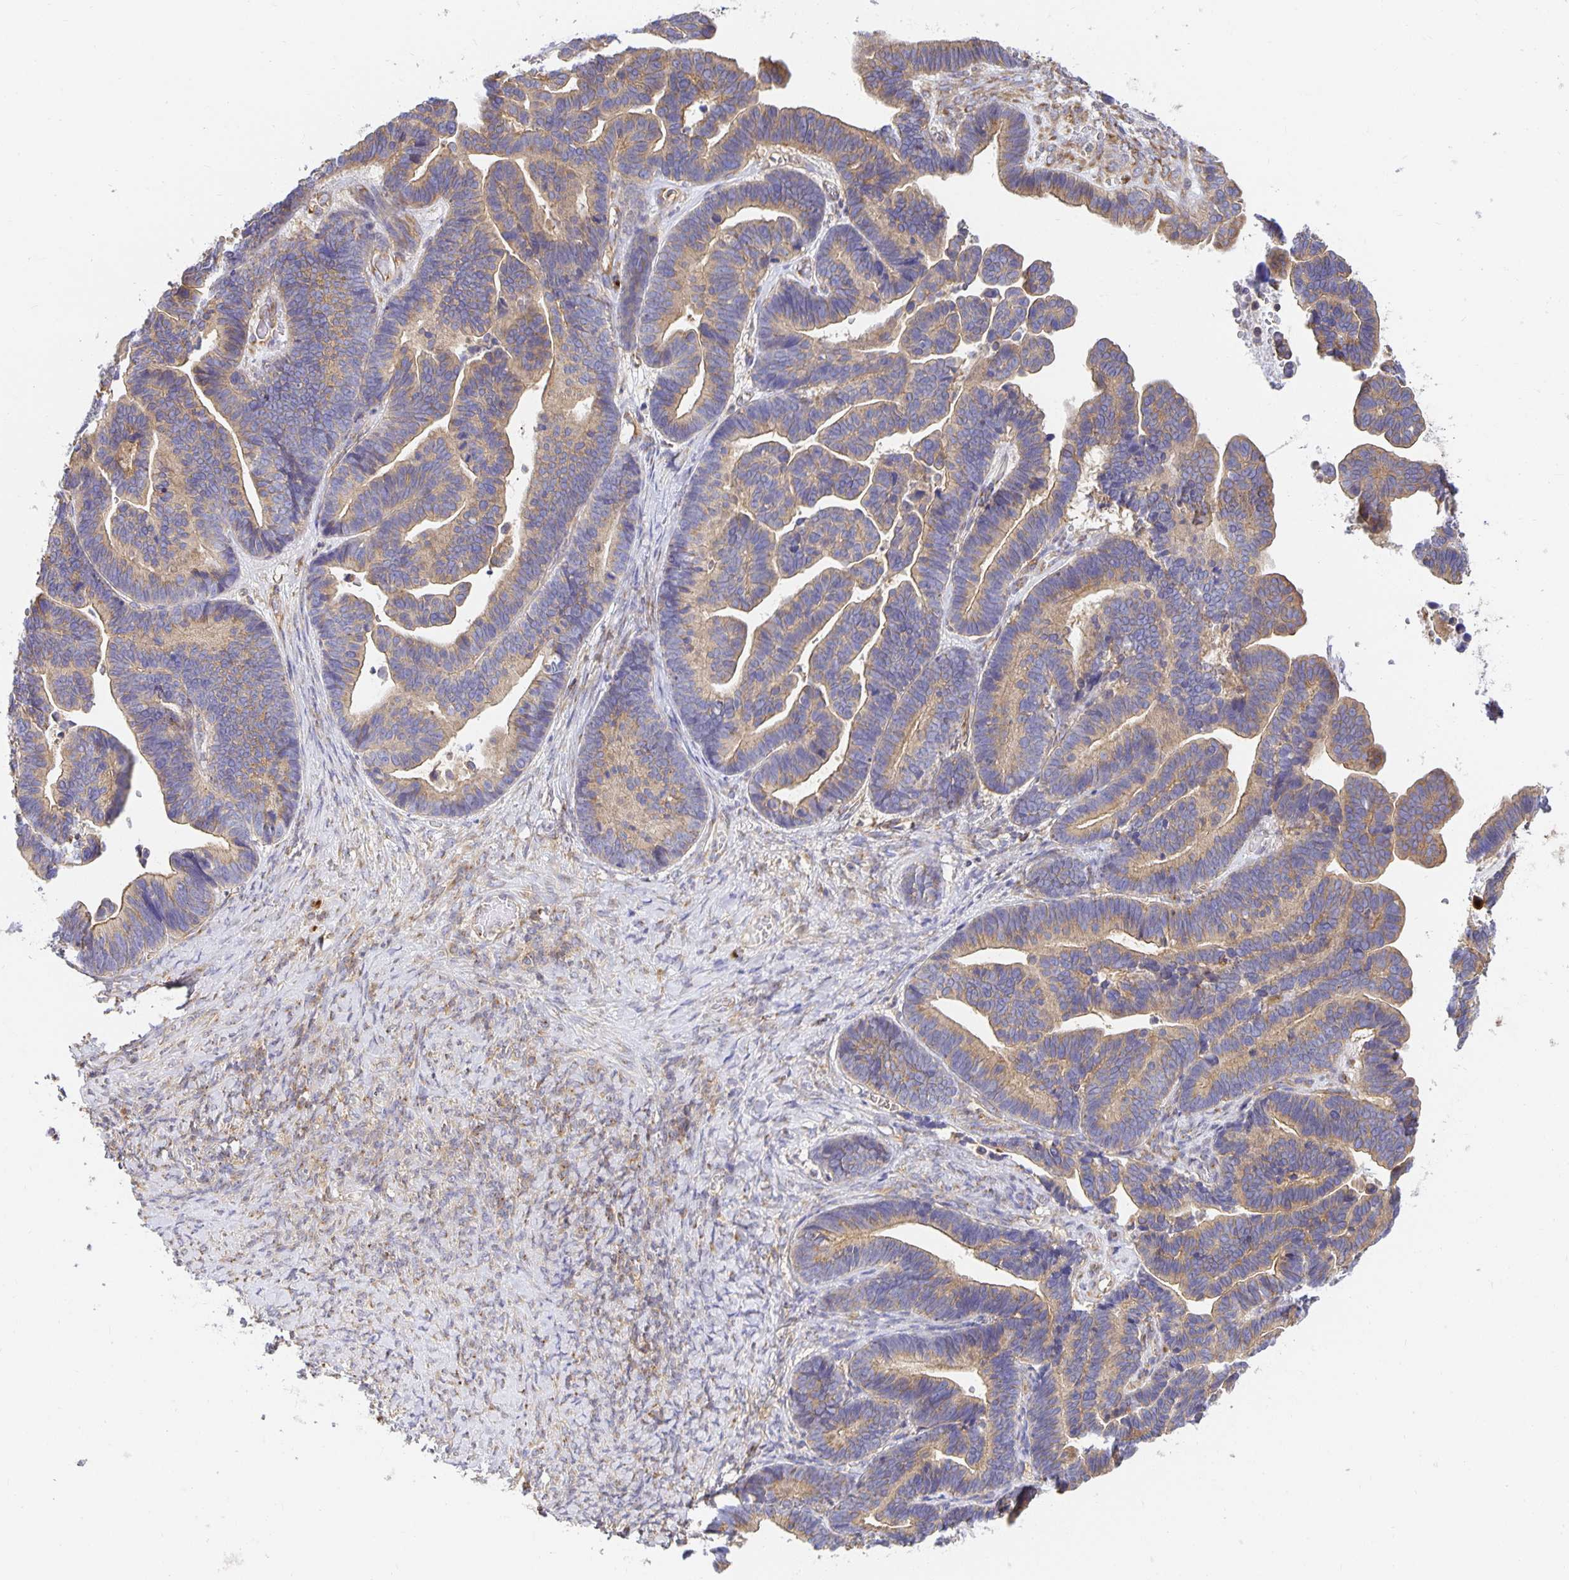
{"staining": {"intensity": "moderate", "quantity": ">75%", "location": "cytoplasmic/membranous"}, "tissue": "ovarian cancer", "cell_type": "Tumor cells", "image_type": "cancer", "snomed": [{"axis": "morphology", "description": "Cystadenocarcinoma, serous, NOS"}, {"axis": "topography", "description": "Ovary"}], "caption": "Serous cystadenocarcinoma (ovarian) tissue exhibits moderate cytoplasmic/membranous expression in about >75% of tumor cells", "gene": "USO1", "patient": {"sex": "female", "age": 56}}